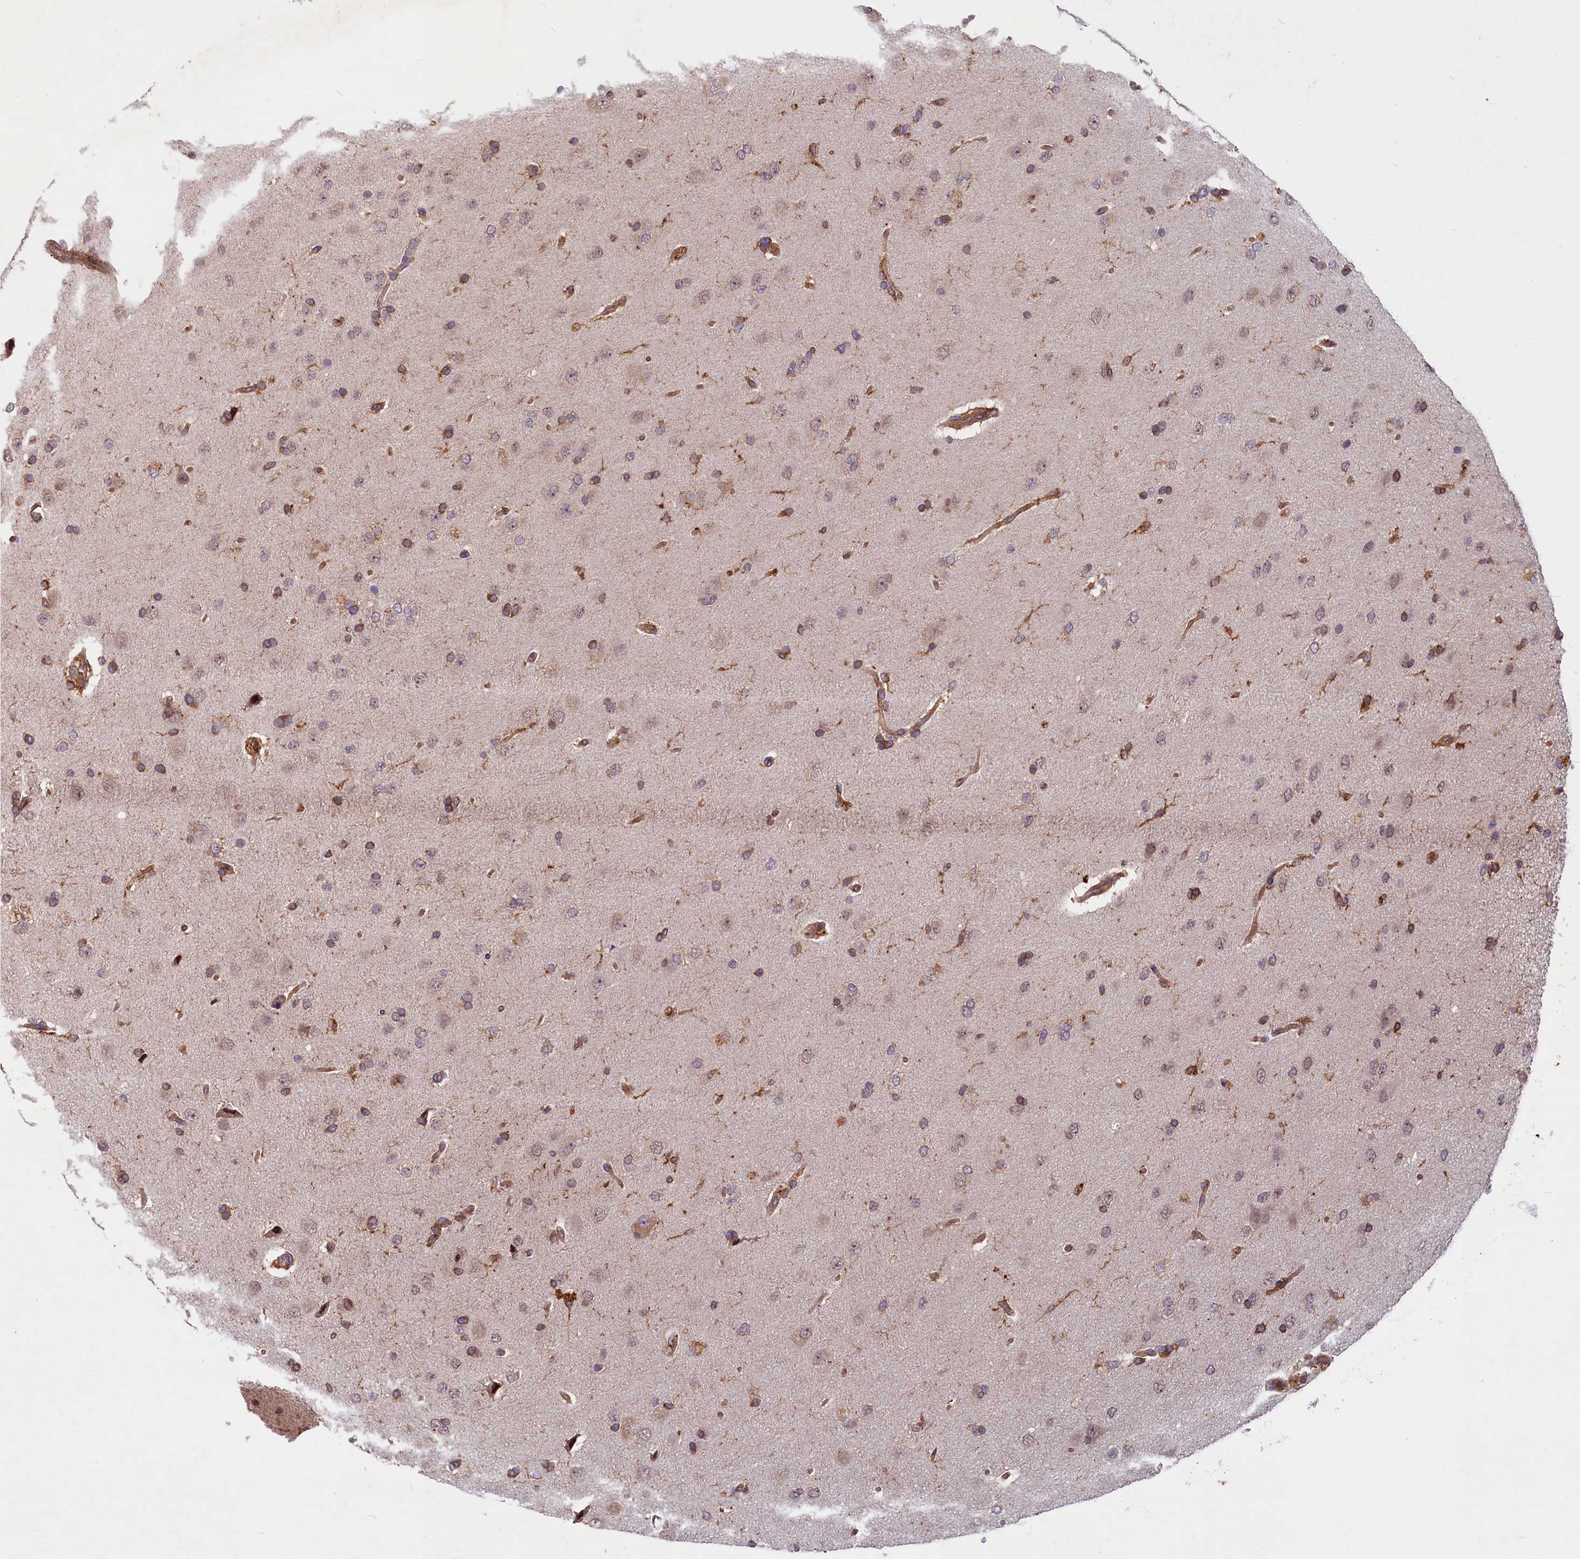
{"staining": {"intensity": "moderate", "quantity": "<25%", "location": "cytoplasmic/membranous"}, "tissue": "glioma", "cell_type": "Tumor cells", "image_type": "cancer", "snomed": [{"axis": "morphology", "description": "Glioma, malignant, High grade"}, {"axis": "topography", "description": "Brain"}], "caption": "A photomicrograph showing moderate cytoplasmic/membranous staining in approximately <25% of tumor cells in glioma, as visualized by brown immunohistochemical staining.", "gene": "MYO9B", "patient": {"sex": "male", "age": 72}}